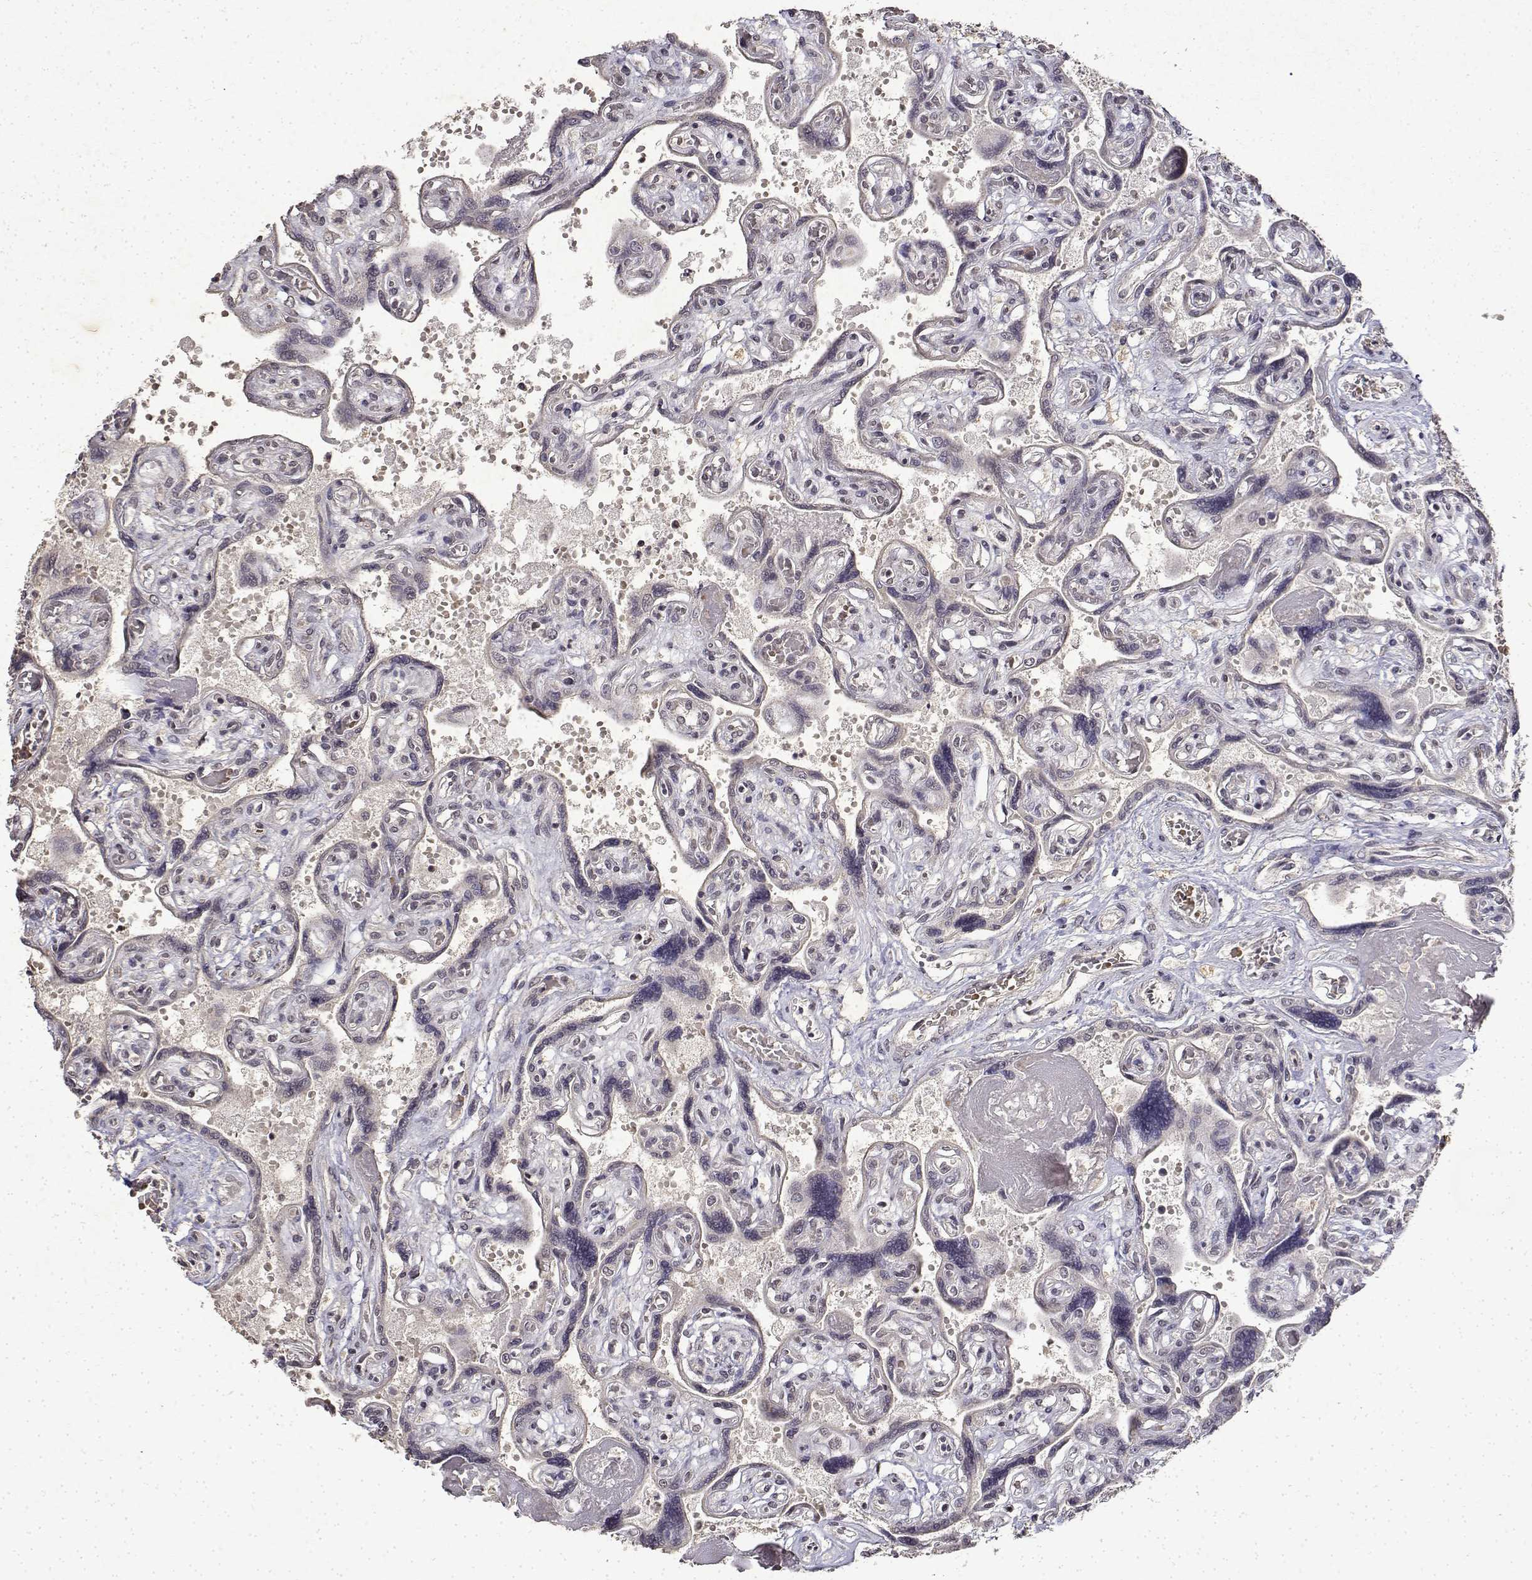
{"staining": {"intensity": "negative", "quantity": "none", "location": "none"}, "tissue": "placenta", "cell_type": "Decidual cells", "image_type": "normal", "snomed": [{"axis": "morphology", "description": "Normal tissue, NOS"}, {"axis": "topography", "description": "Placenta"}], "caption": "Immunohistochemistry (IHC) of unremarkable human placenta exhibits no positivity in decidual cells.", "gene": "BDNF", "patient": {"sex": "female", "age": 32}}